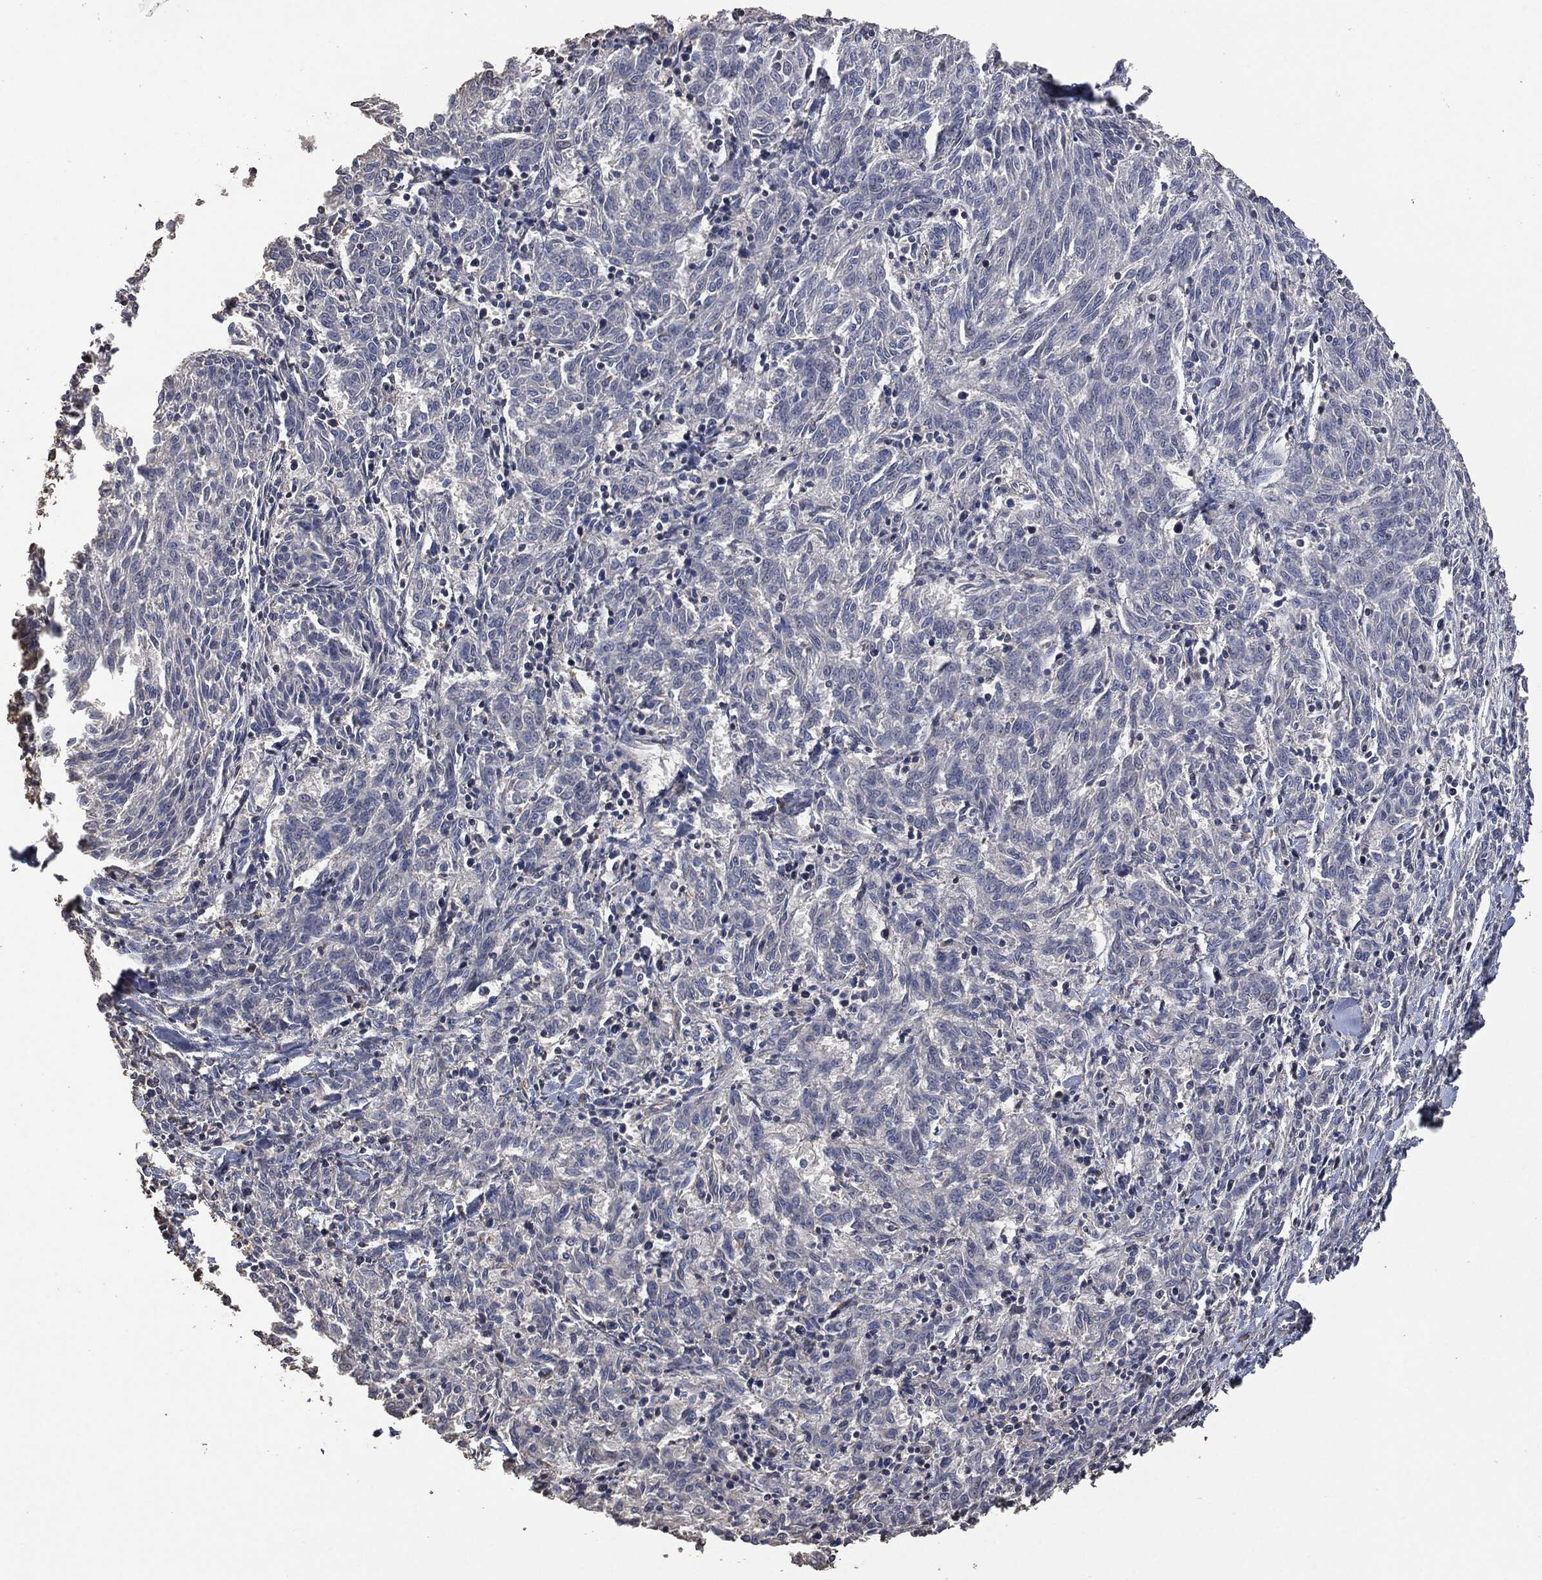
{"staining": {"intensity": "negative", "quantity": "none", "location": "none"}, "tissue": "melanoma", "cell_type": "Tumor cells", "image_type": "cancer", "snomed": [{"axis": "morphology", "description": "Malignant melanoma, NOS"}, {"axis": "topography", "description": "Skin"}], "caption": "DAB (3,3'-diaminobenzidine) immunohistochemical staining of malignant melanoma shows no significant expression in tumor cells.", "gene": "MSLN", "patient": {"sex": "female", "age": 72}}